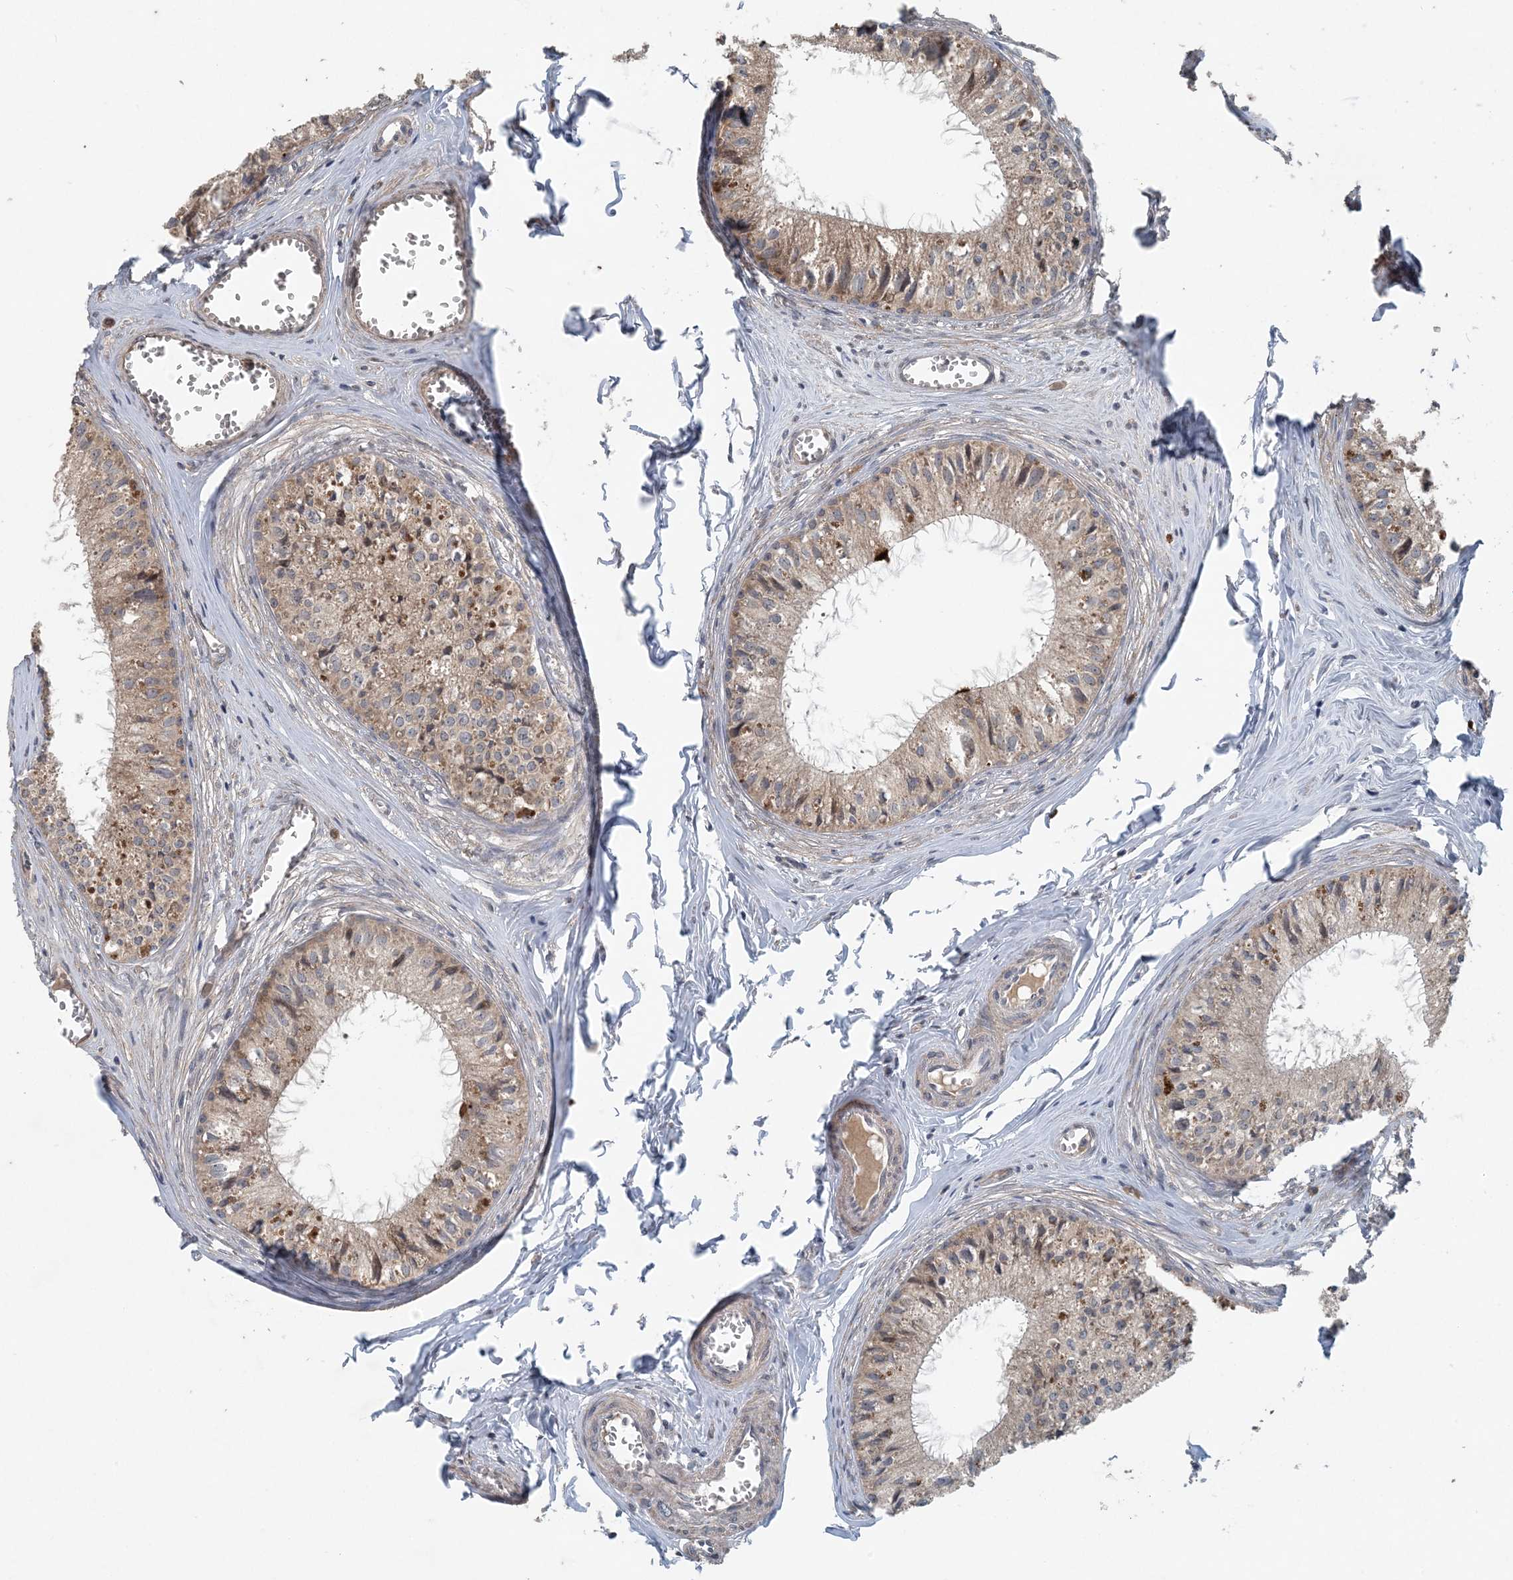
{"staining": {"intensity": "moderate", "quantity": "25%-75%", "location": "cytoplasmic/membranous"}, "tissue": "epididymis", "cell_type": "Glandular cells", "image_type": "normal", "snomed": [{"axis": "morphology", "description": "Normal tissue, NOS"}, {"axis": "topography", "description": "Epididymis"}], "caption": "This micrograph displays IHC staining of unremarkable human epididymis, with medium moderate cytoplasmic/membranous staining in approximately 25%-75% of glandular cells.", "gene": "MYO9B", "patient": {"sex": "male", "age": 36}}